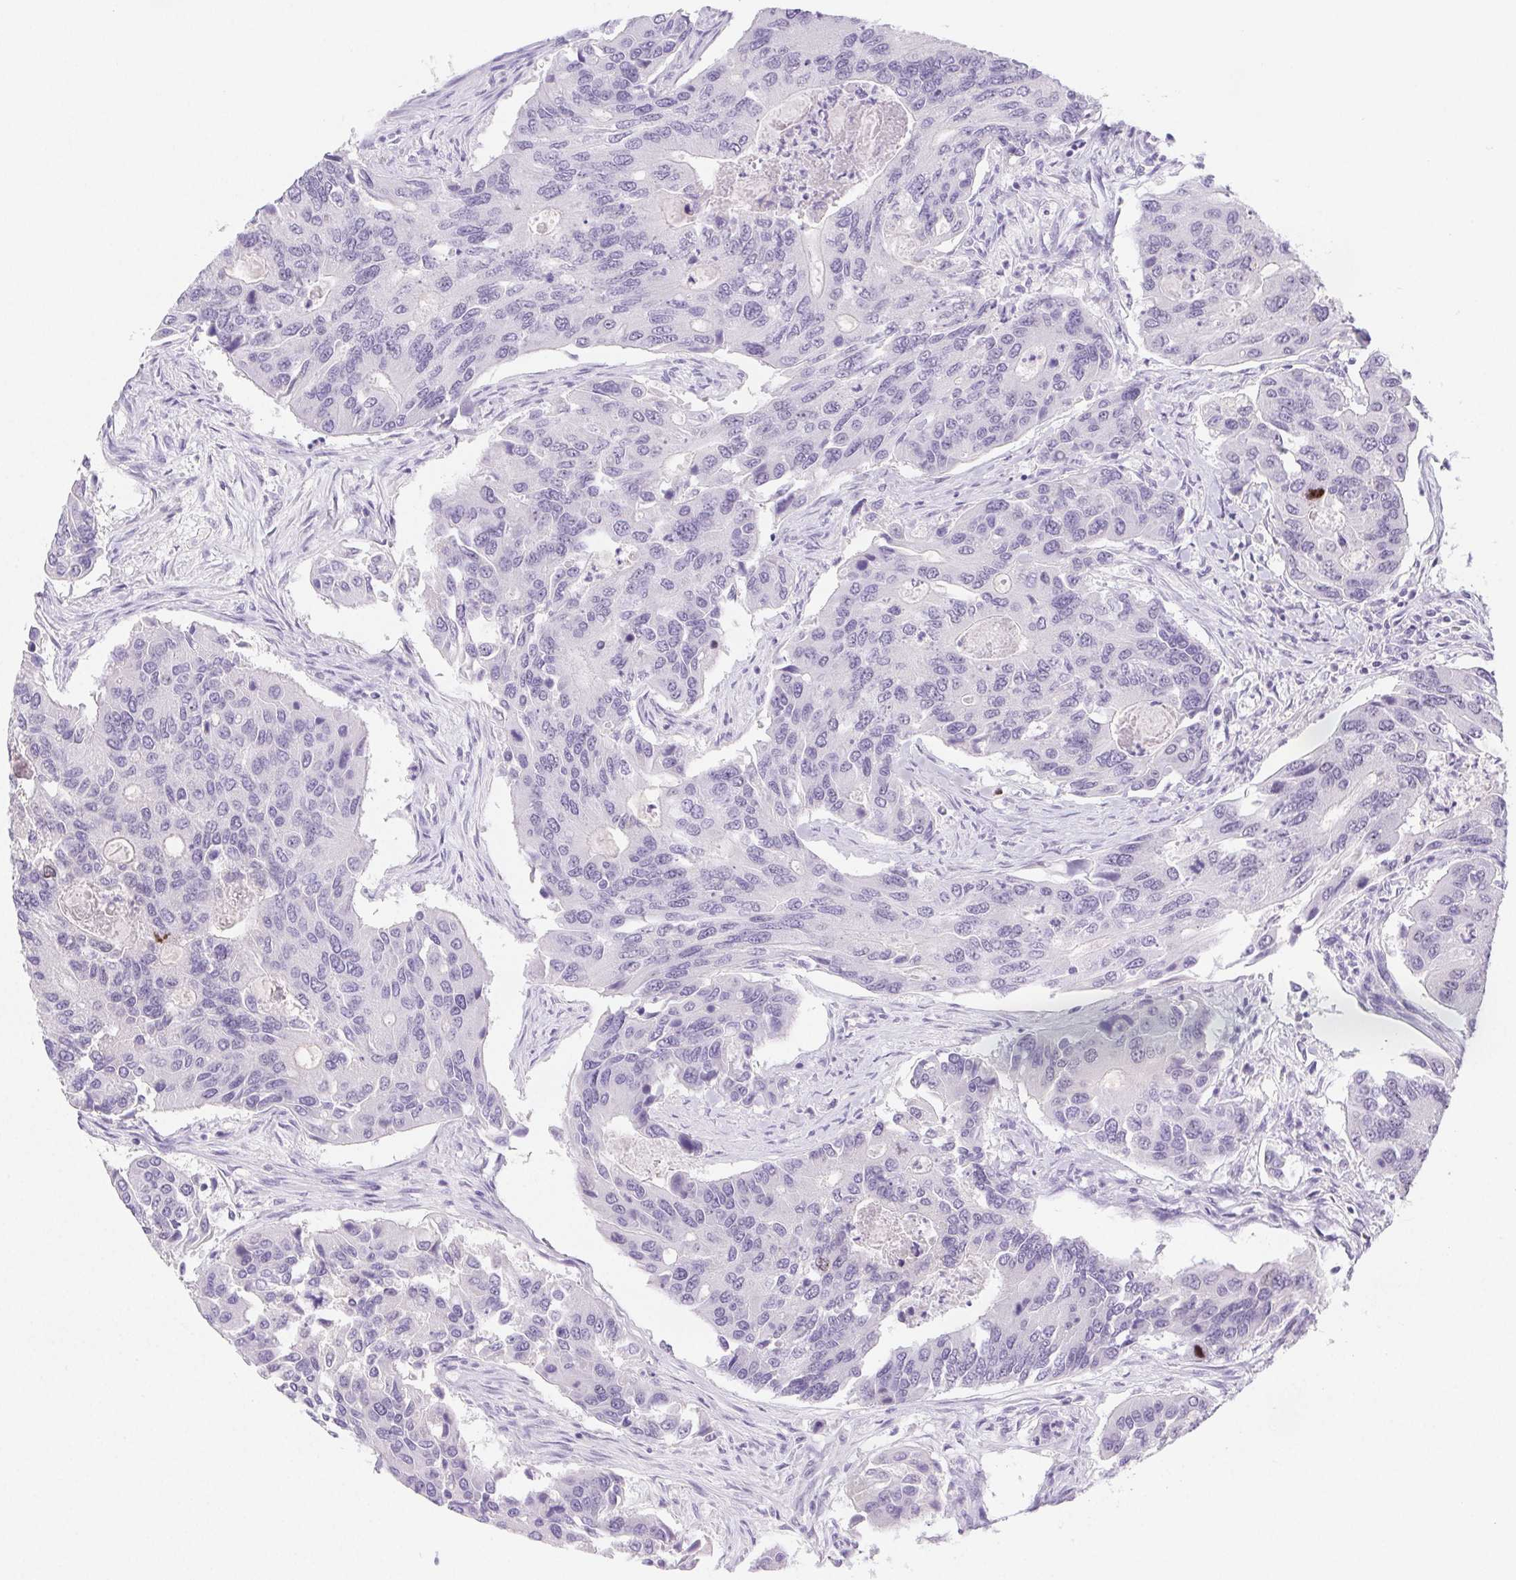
{"staining": {"intensity": "negative", "quantity": "none", "location": "none"}, "tissue": "colorectal cancer", "cell_type": "Tumor cells", "image_type": "cancer", "snomed": [{"axis": "morphology", "description": "Adenocarcinoma, NOS"}, {"axis": "topography", "description": "Colon"}], "caption": "The photomicrograph shows no staining of tumor cells in colorectal adenocarcinoma.", "gene": "ST8SIA3", "patient": {"sex": "female", "age": 67}}